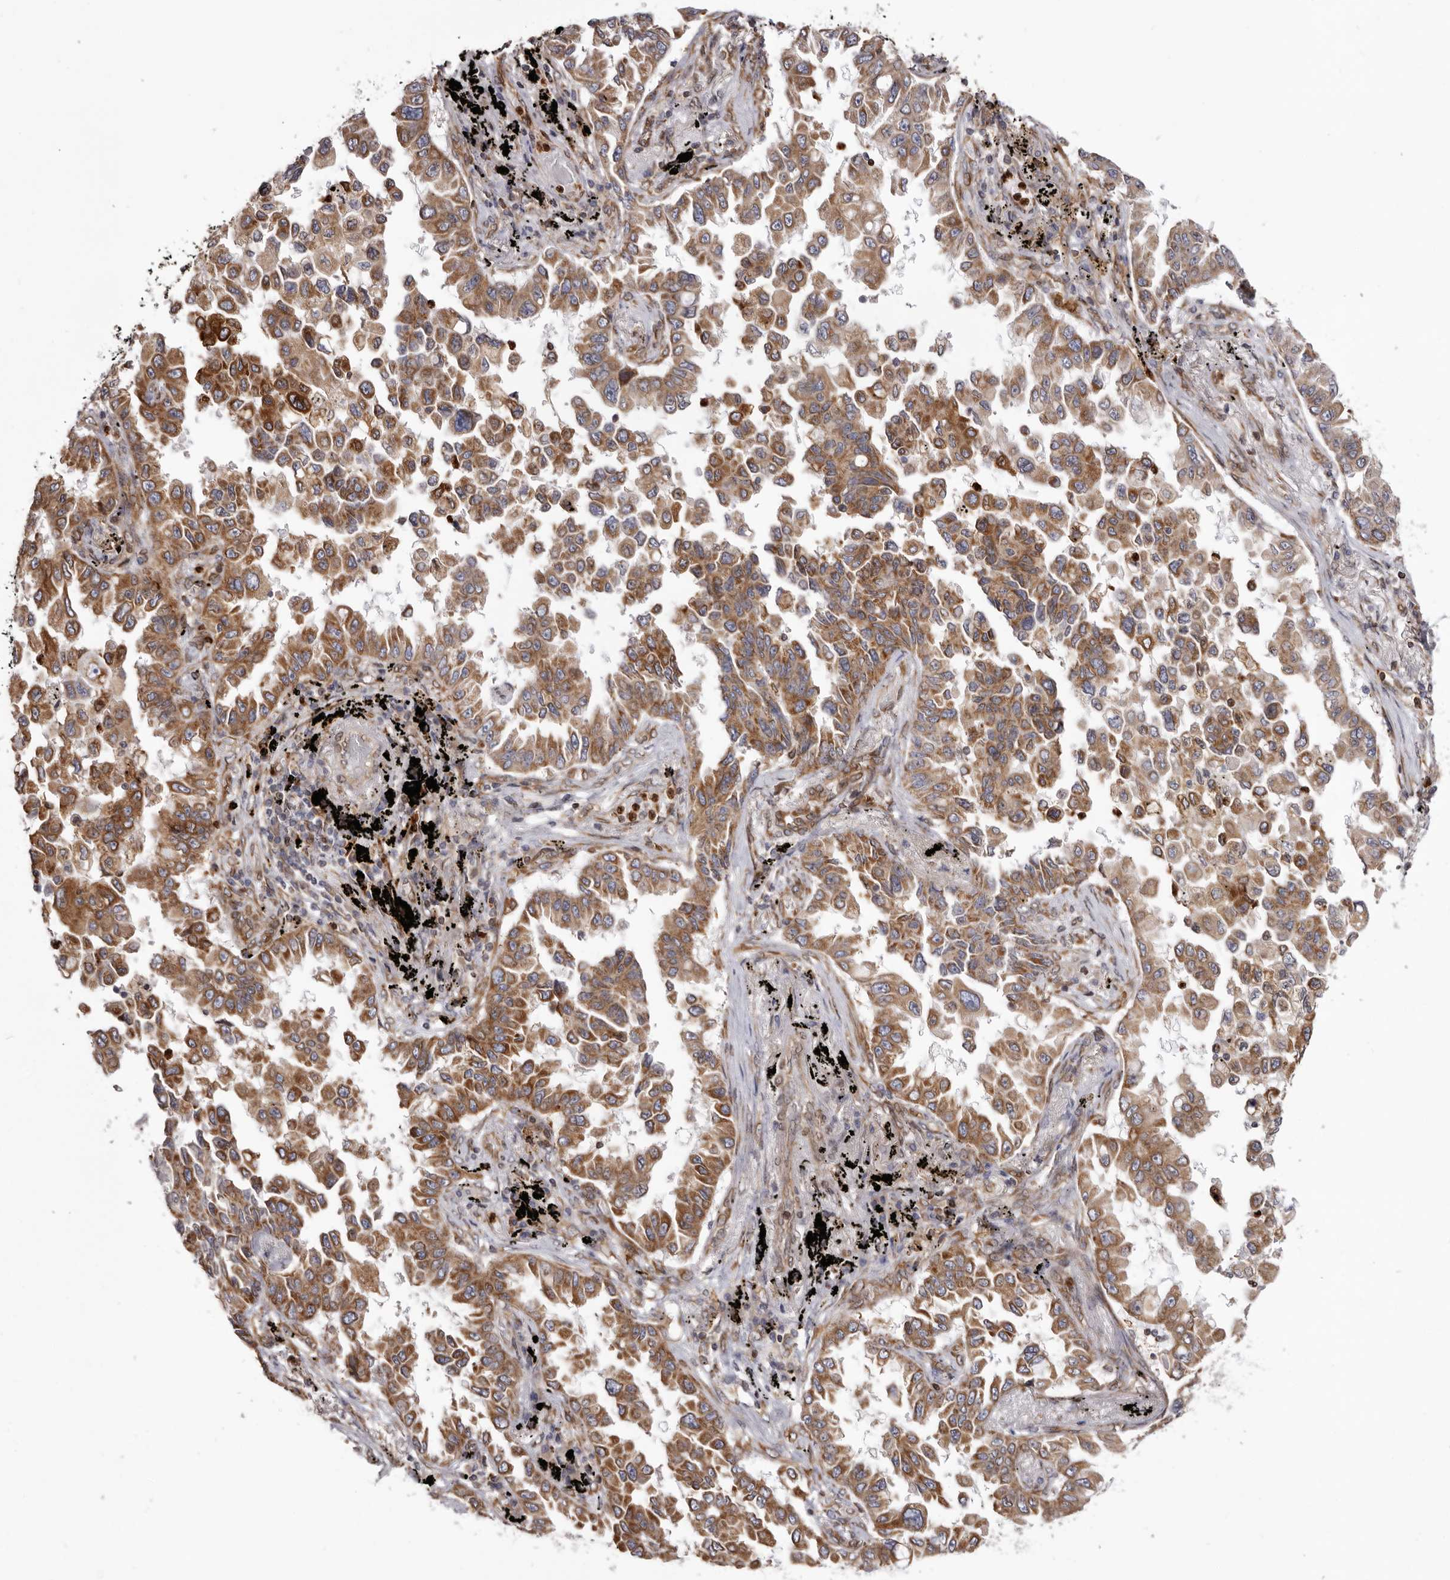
{"staining": {"intensity": "moderate", "quantity": ">75%", "location": "cytoplasmic/membranous"}, "tissue": "lung cancer", "cell_type": "Tumor cells", "image_type": "cancer", "snomed": [{"axis": "morphology", "description": "Adenocarcinoma, NOS"}, {"axis": "topography", "description": "Lung"}], "caption": "Protein staining of lung cancer tissue reveals moderate cytoplasmic/membranous positivity in approximately >75% of tumor cells. The staining was performed using DAB (3,3'-diaminobenzidine), with brown indicating positive protein expression. Nuclei are stained blue with hematoxylin.", "gene": "C4orf3", "patient": {"sex": "female", "age": 67}}